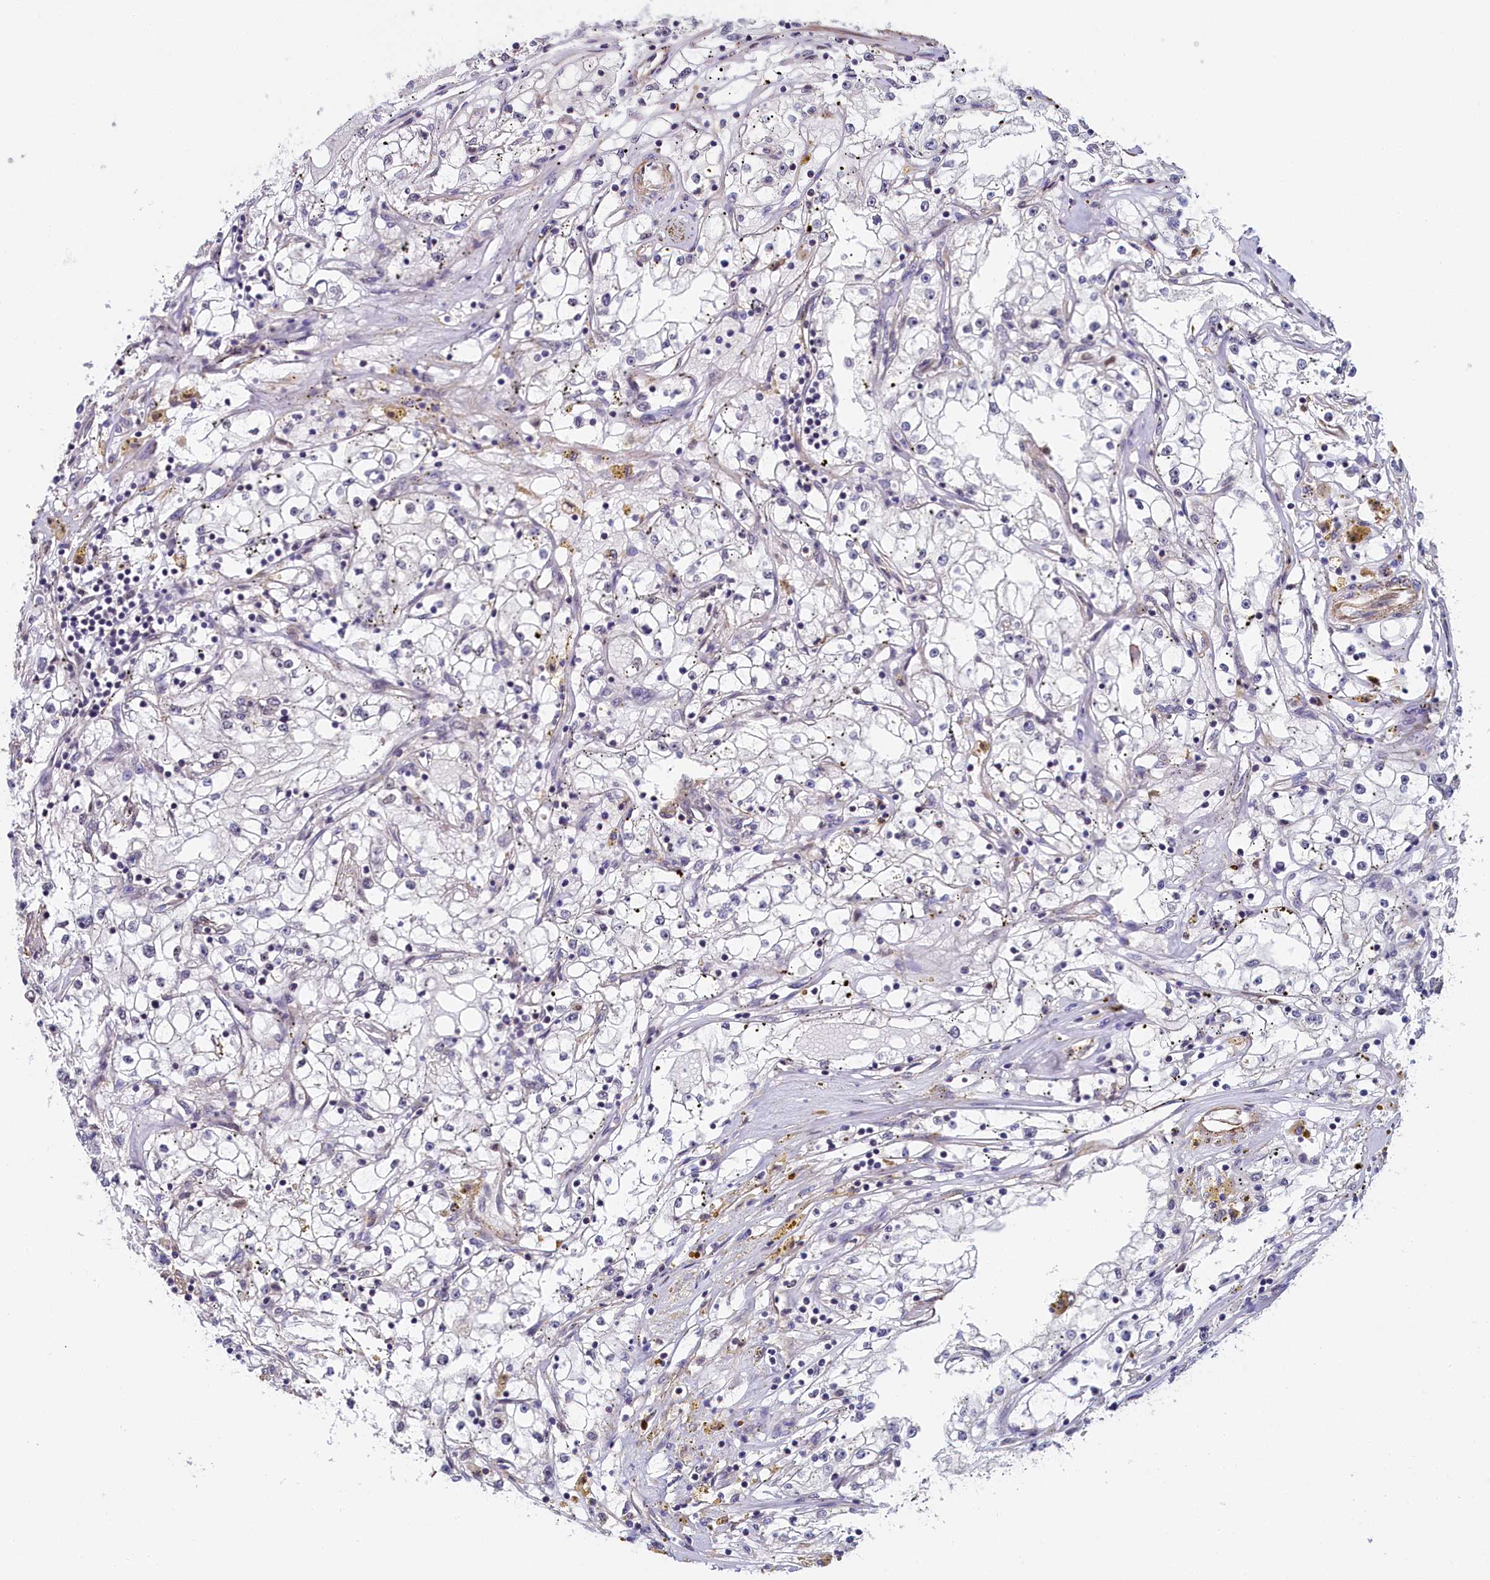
{"staining": {"intensity": "negative", "quantity": "none", "location": "none"}, "tissue": "renal cancer", "cell_type": "Tumor cells", "image_type": "cancer", "snomed": [{"axis": "morphology", "description": "Adenocarcinoma, NOS"}, {"axis": "topography", "description": "Kidney"}], "caption": "Micrograph shows no protein positivity in tumor cells of renal cancer (adenocarcinoma) tissue.", "gene": "INTS14", "patient": {"sex": "male", "age": 56}}